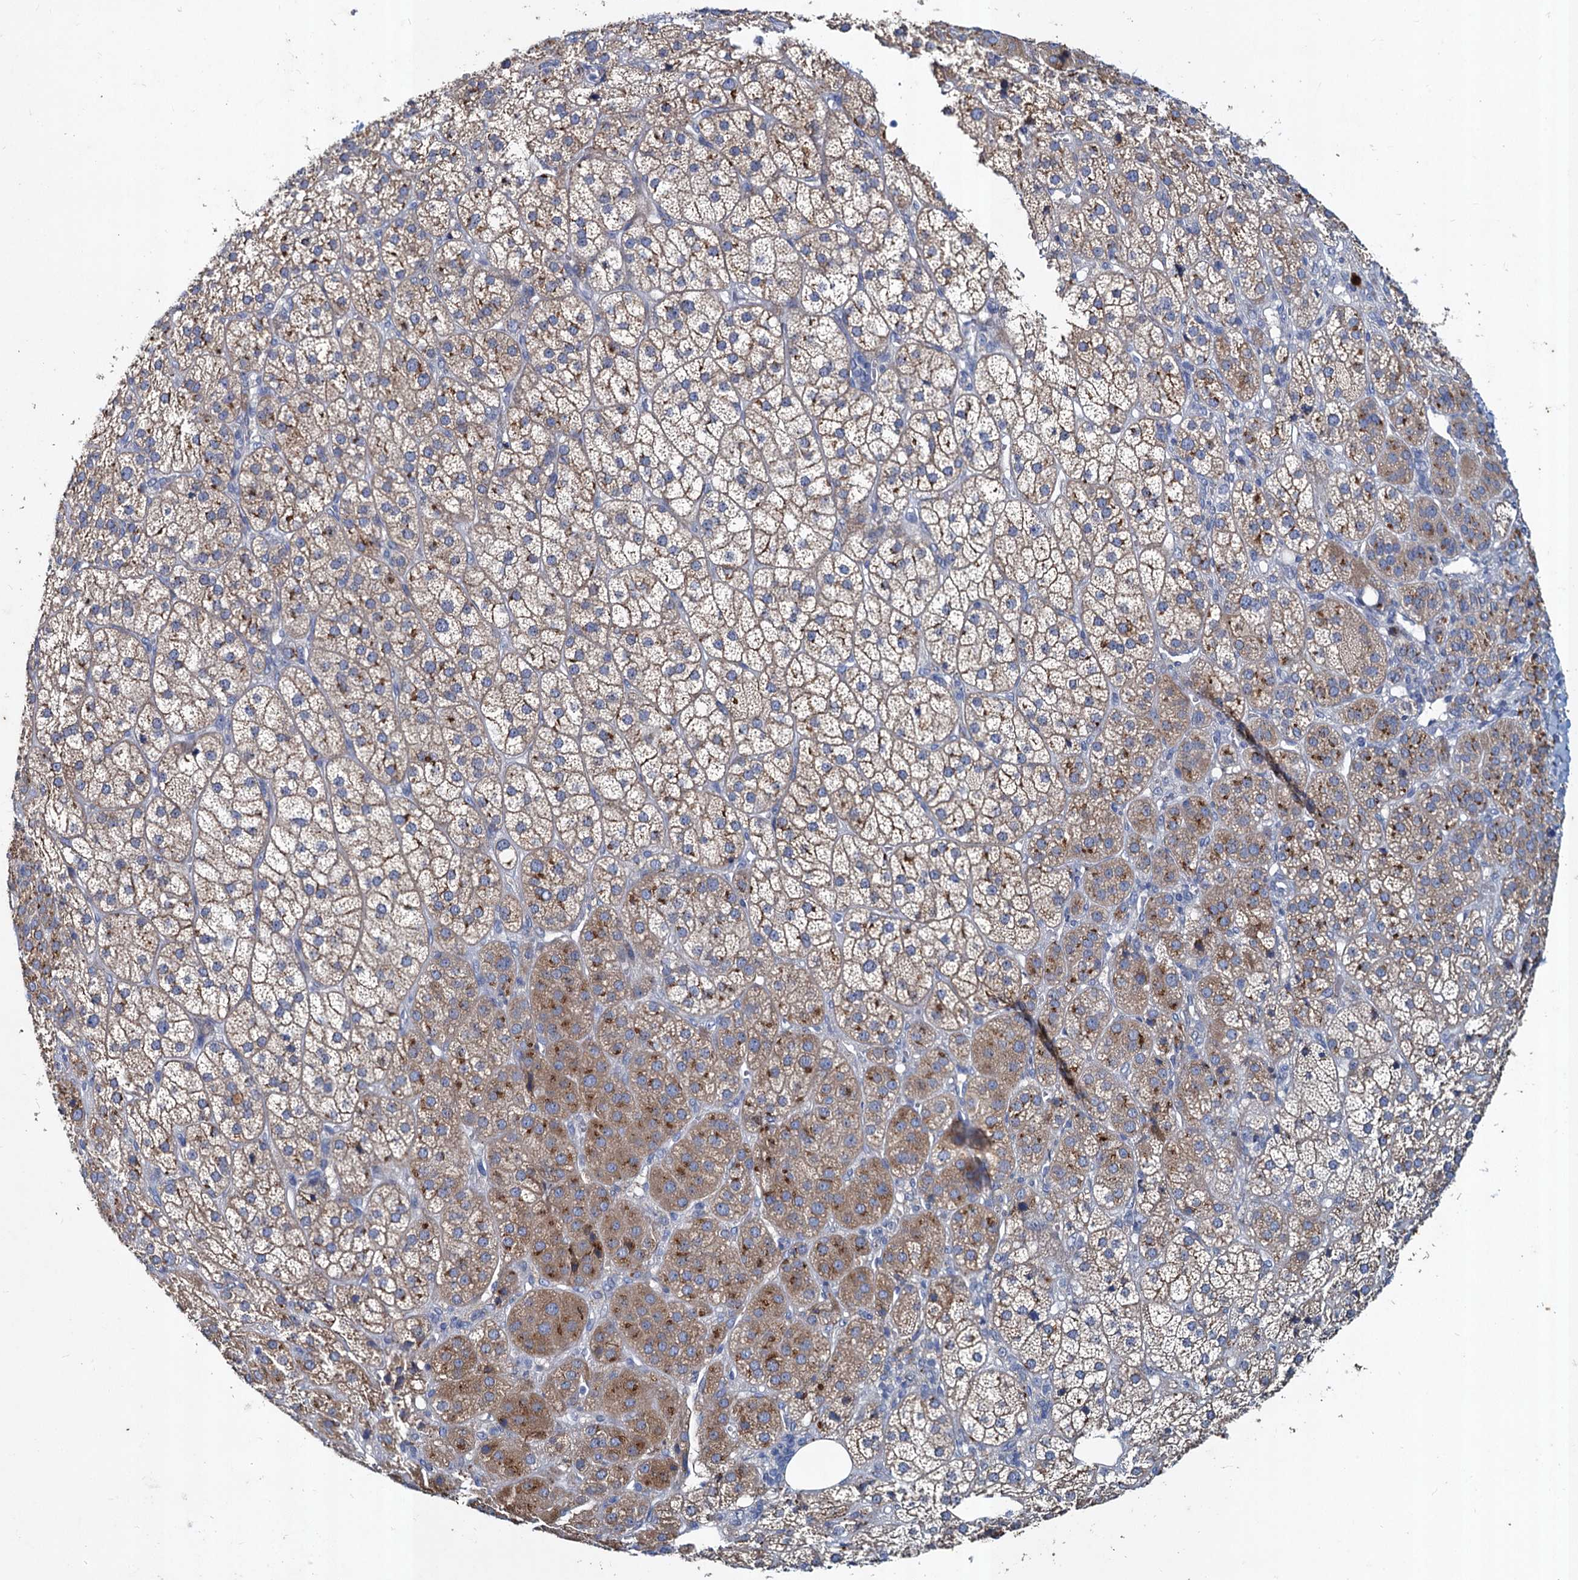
{"staining": {"intensity": "moderate", "quantity": "25%-75%", "location": "cytoplasmic/membranous"}, "tissue": "adrenal gland", "cell_type": "Glandular cells", "image_type": "normal", "snomed": [{"axis": "morphology", "description": "Normal tissue, NOS"}, {"axis": "topography", "description": "Adrenal gland"}], "caption": "A medium amount of moderate cytoplasmic/membranous staining is identified in approximately 25%-75% of glandular cells in benign adrenal gland.", "gene": "TMX2", "patient": {"sex": "female", "age": 57}}